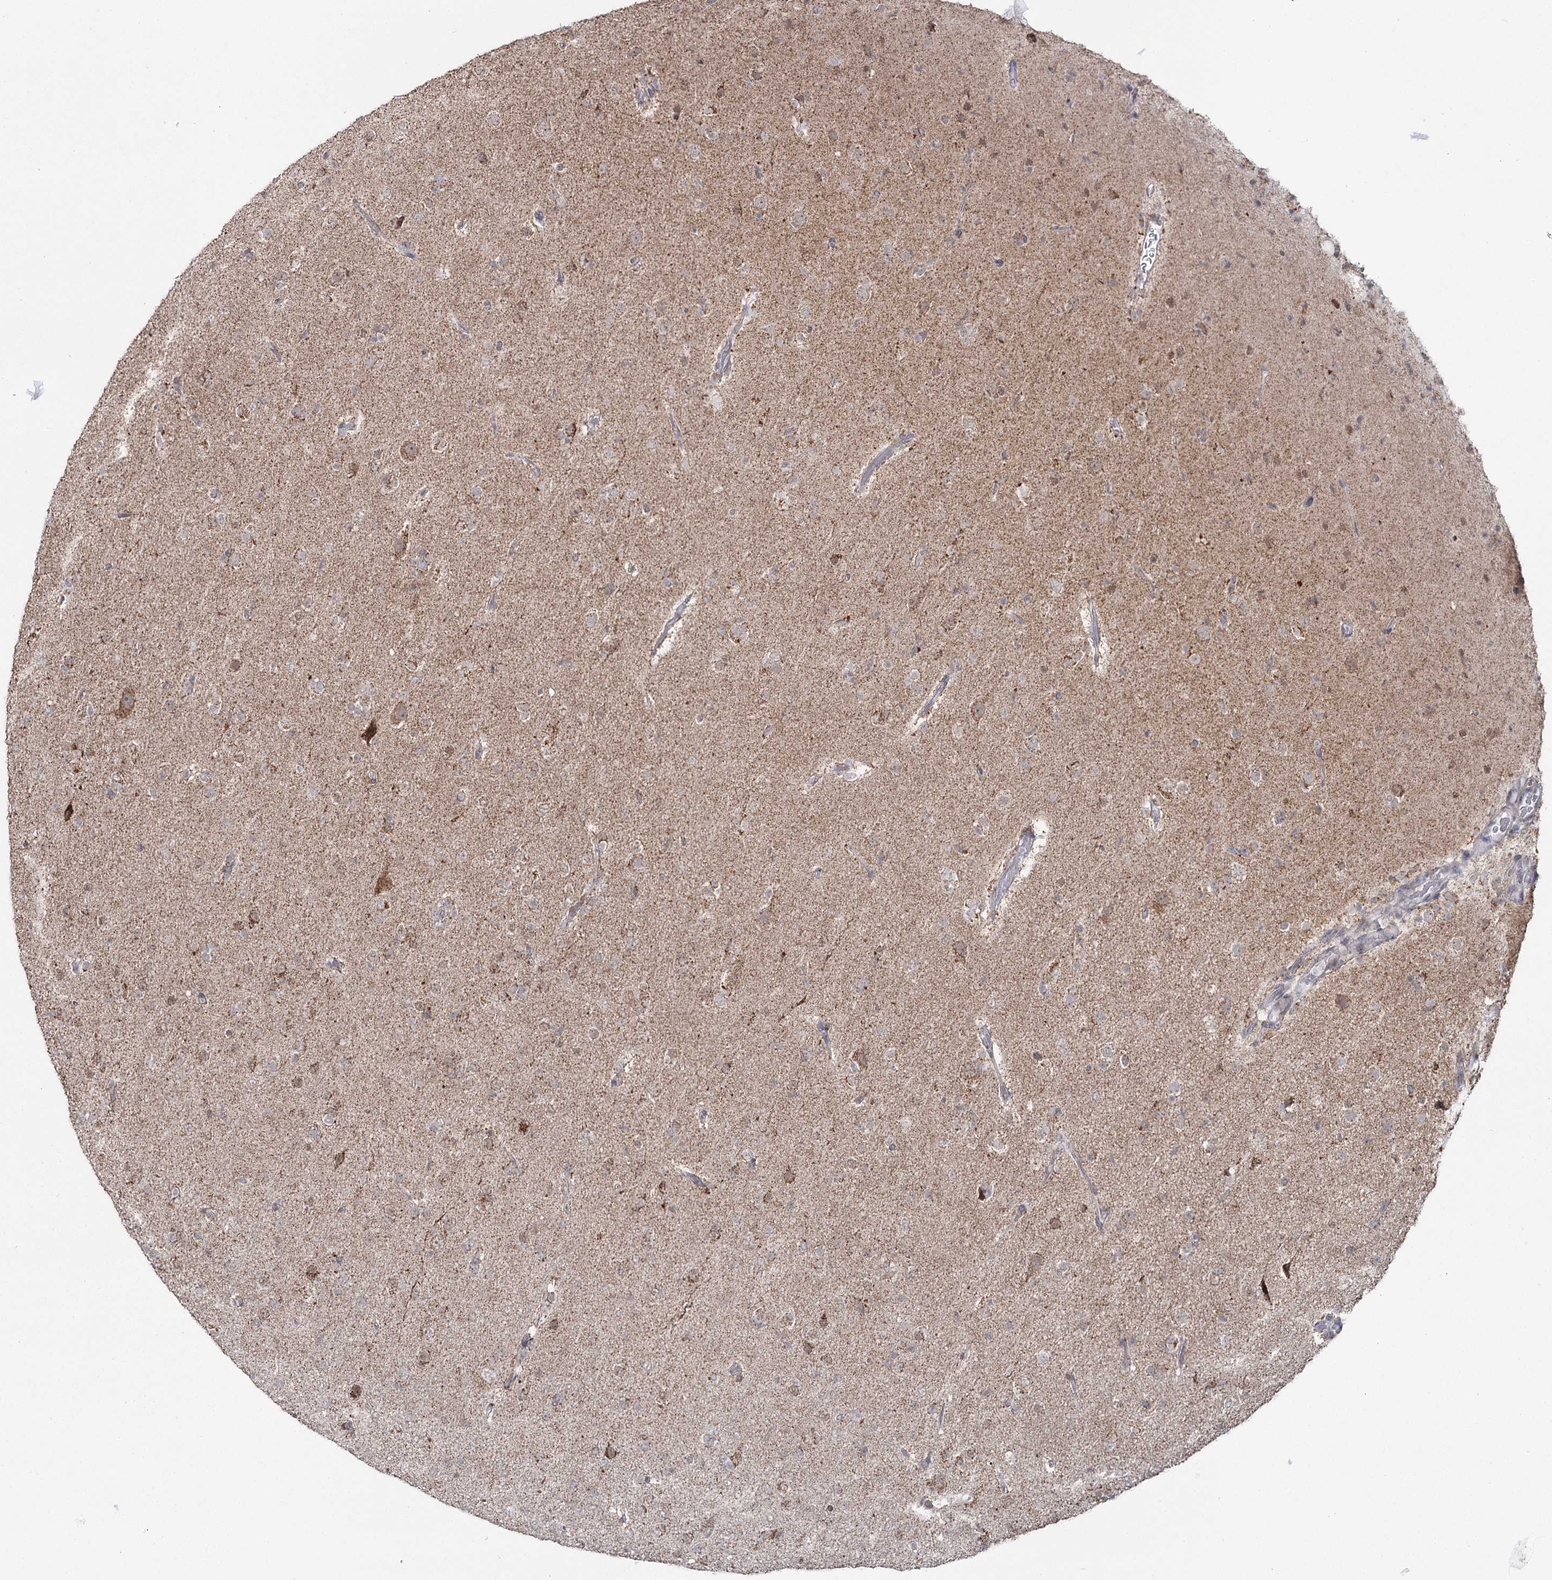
{"staining": {"intensity": "negative", "quantity": "none", "location": "none"}, "tissue": "glioma", "cell_type": "Tumor cells", "image_type": "cancer", "snomed": [{"axis": "morphology", "description": "Glioma, malignant, Low grade"}, {"axis": "topography", "description": "Brain"}], "caption": "Glioma stained for a protein using IHC exhibits no staining tumor cells.", "gene": "PDHX", "patient": {"sex": "male", "age": 65}}